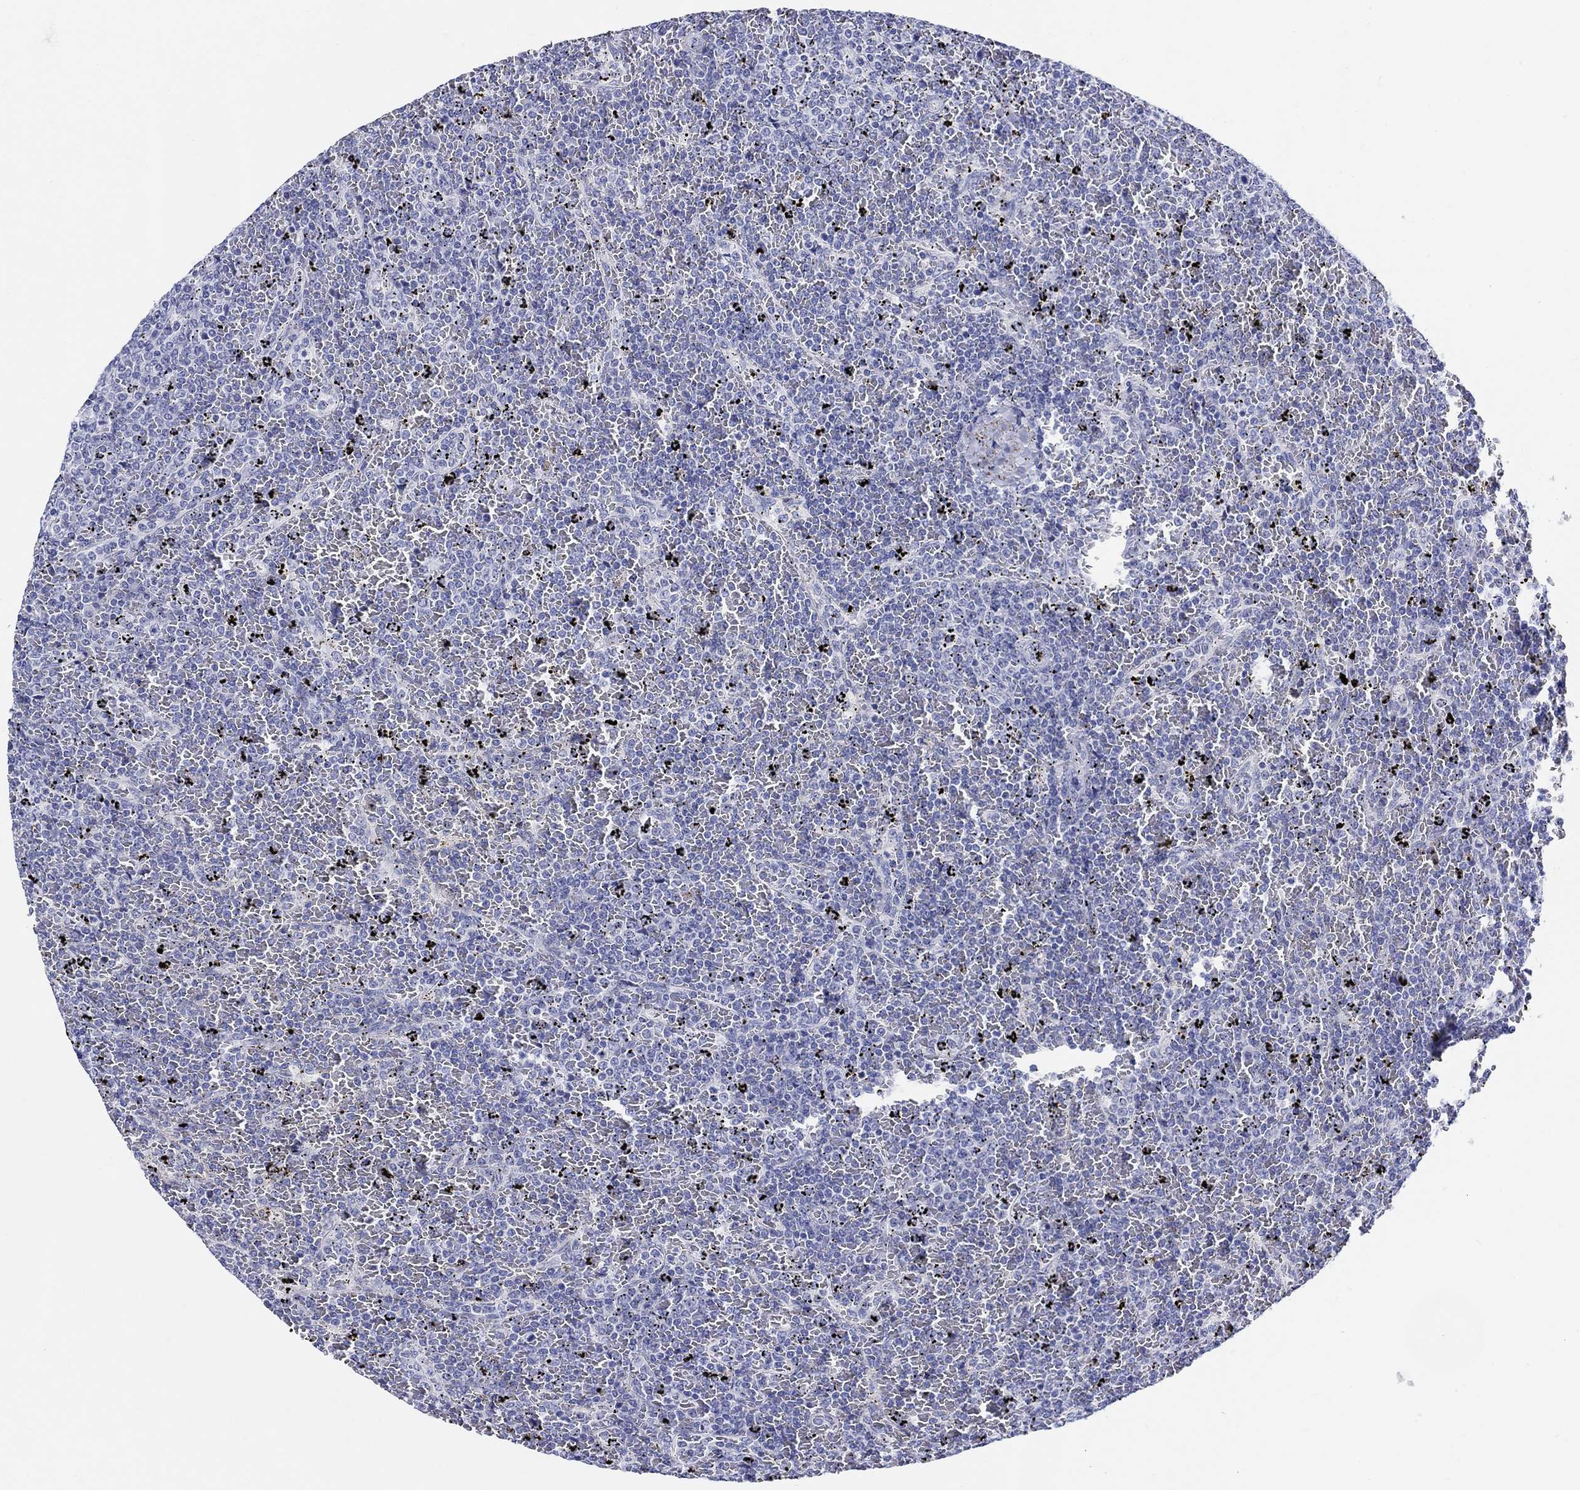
{"staining": {"intensity": "negative", "quantity": "none", "location": "none"}, "tissue": "lymphoma", "cell_type": "Tumor cells", "image_type": "cancer", "snomed": [{"axis": "morphology", "description": "Malignant lymphoma, non-Hodgkin's type, Low grade"}, {"axis": "topography", "description": "Spleen"}], "caption": "IHC of lymphoma exhibits no staining in tumor cells. The staining is performed using DAB (3,3'-diaminobenzidine) brown chromogen with nuclei counter-stained in using hematoxylin.", "gene": "CRYGS", "patient": {"sex": "female", "age": 77}}